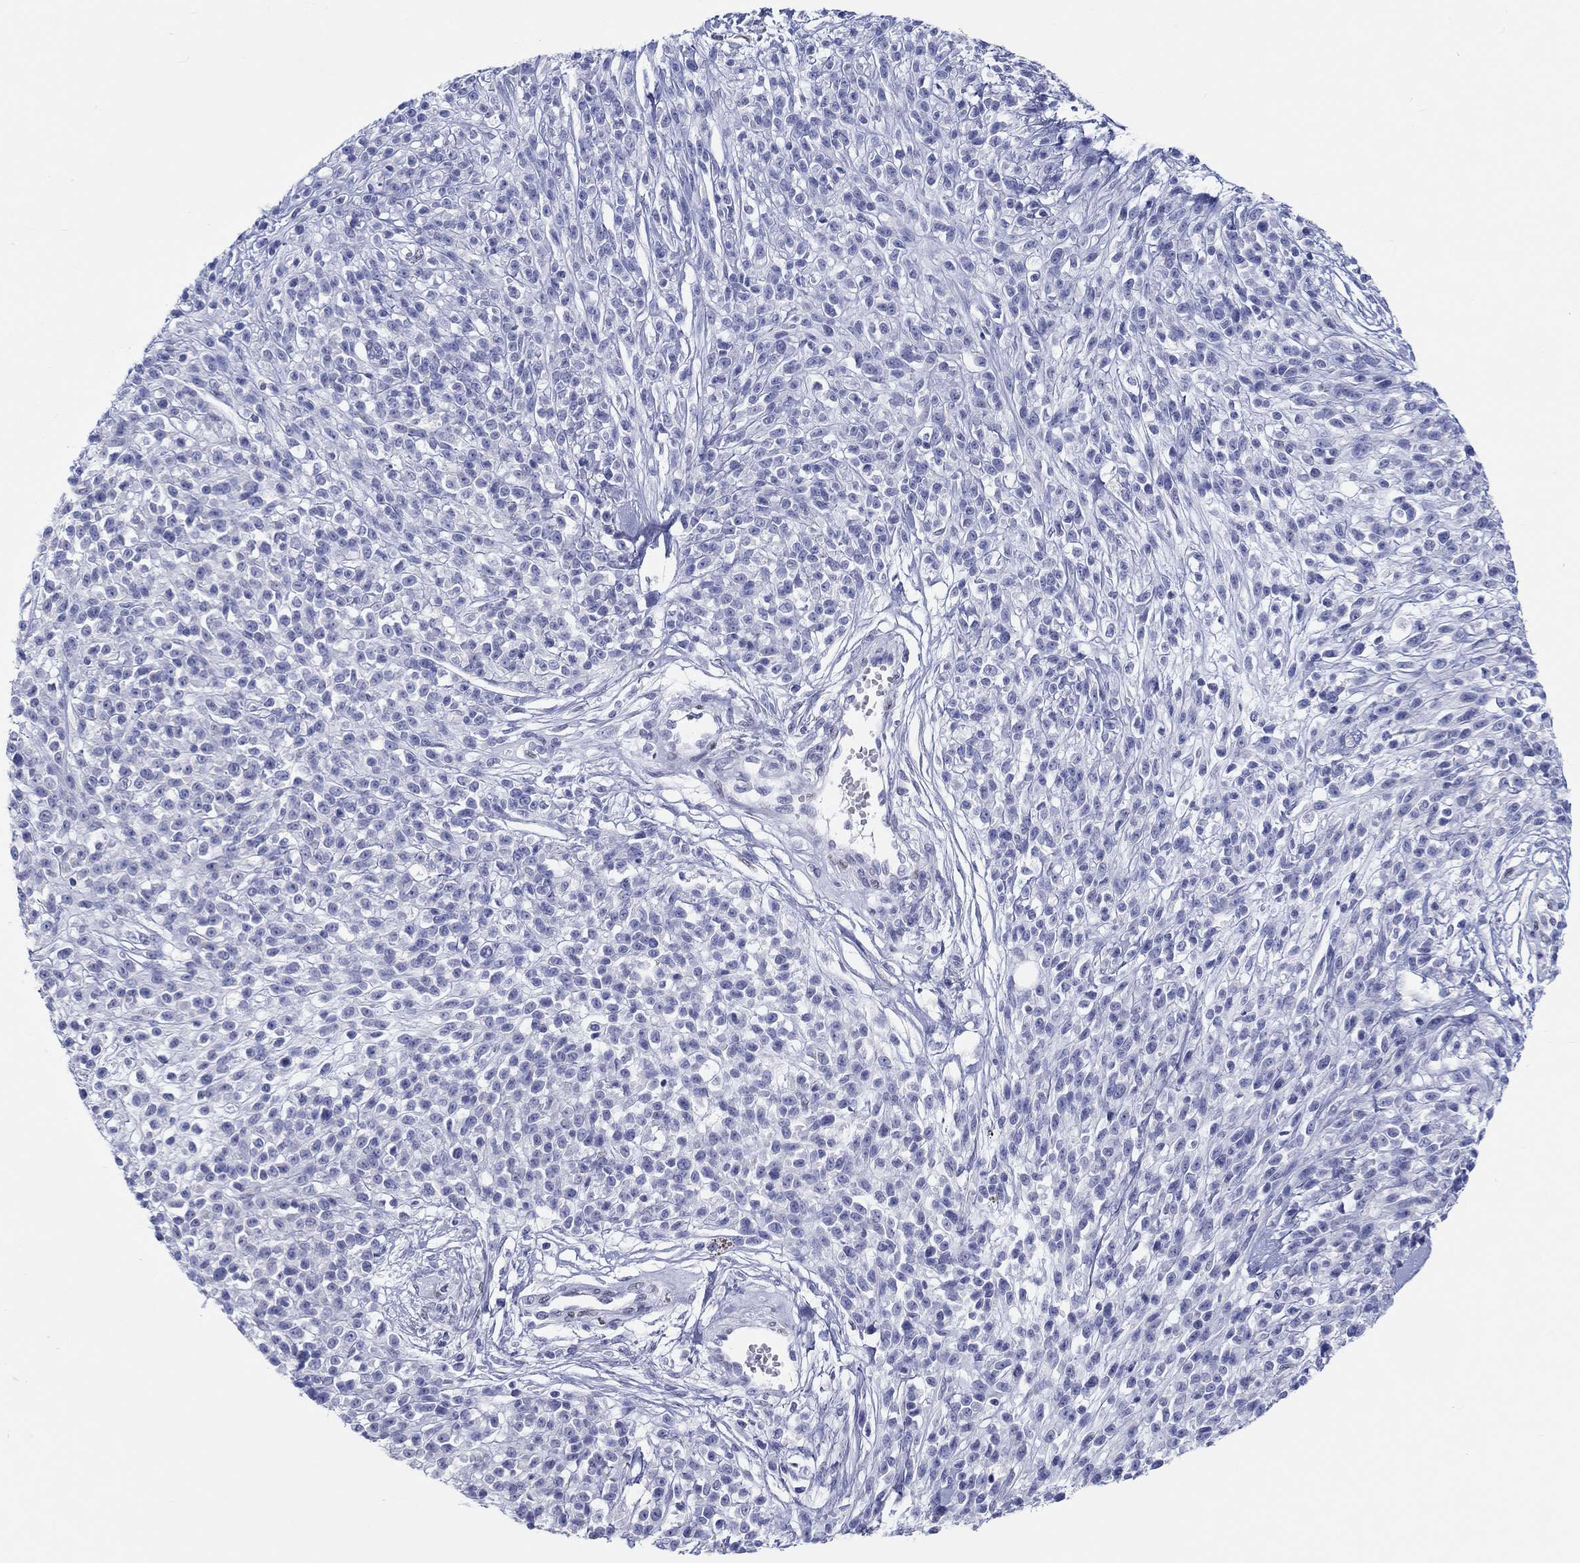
{"staining": {"intensity": "negative", "quantity": "none", "location": "none"}, "tissue": "melanoma", "cell_type": "Tumor cells", "image_type": "cancer", "snomed": [{"axis": "morphology", "description": "Malignant melanoma, NOS"}, {"axis": "topography", "description": "Skin"}, {"axis": "topography", "description": "Skin of trunk"}], "caption": "Image shows no significant protein expression in tumor cells of malignant melanoma.", "gene": "H1-1", "patient": {"sex": "male", "age": 74}}